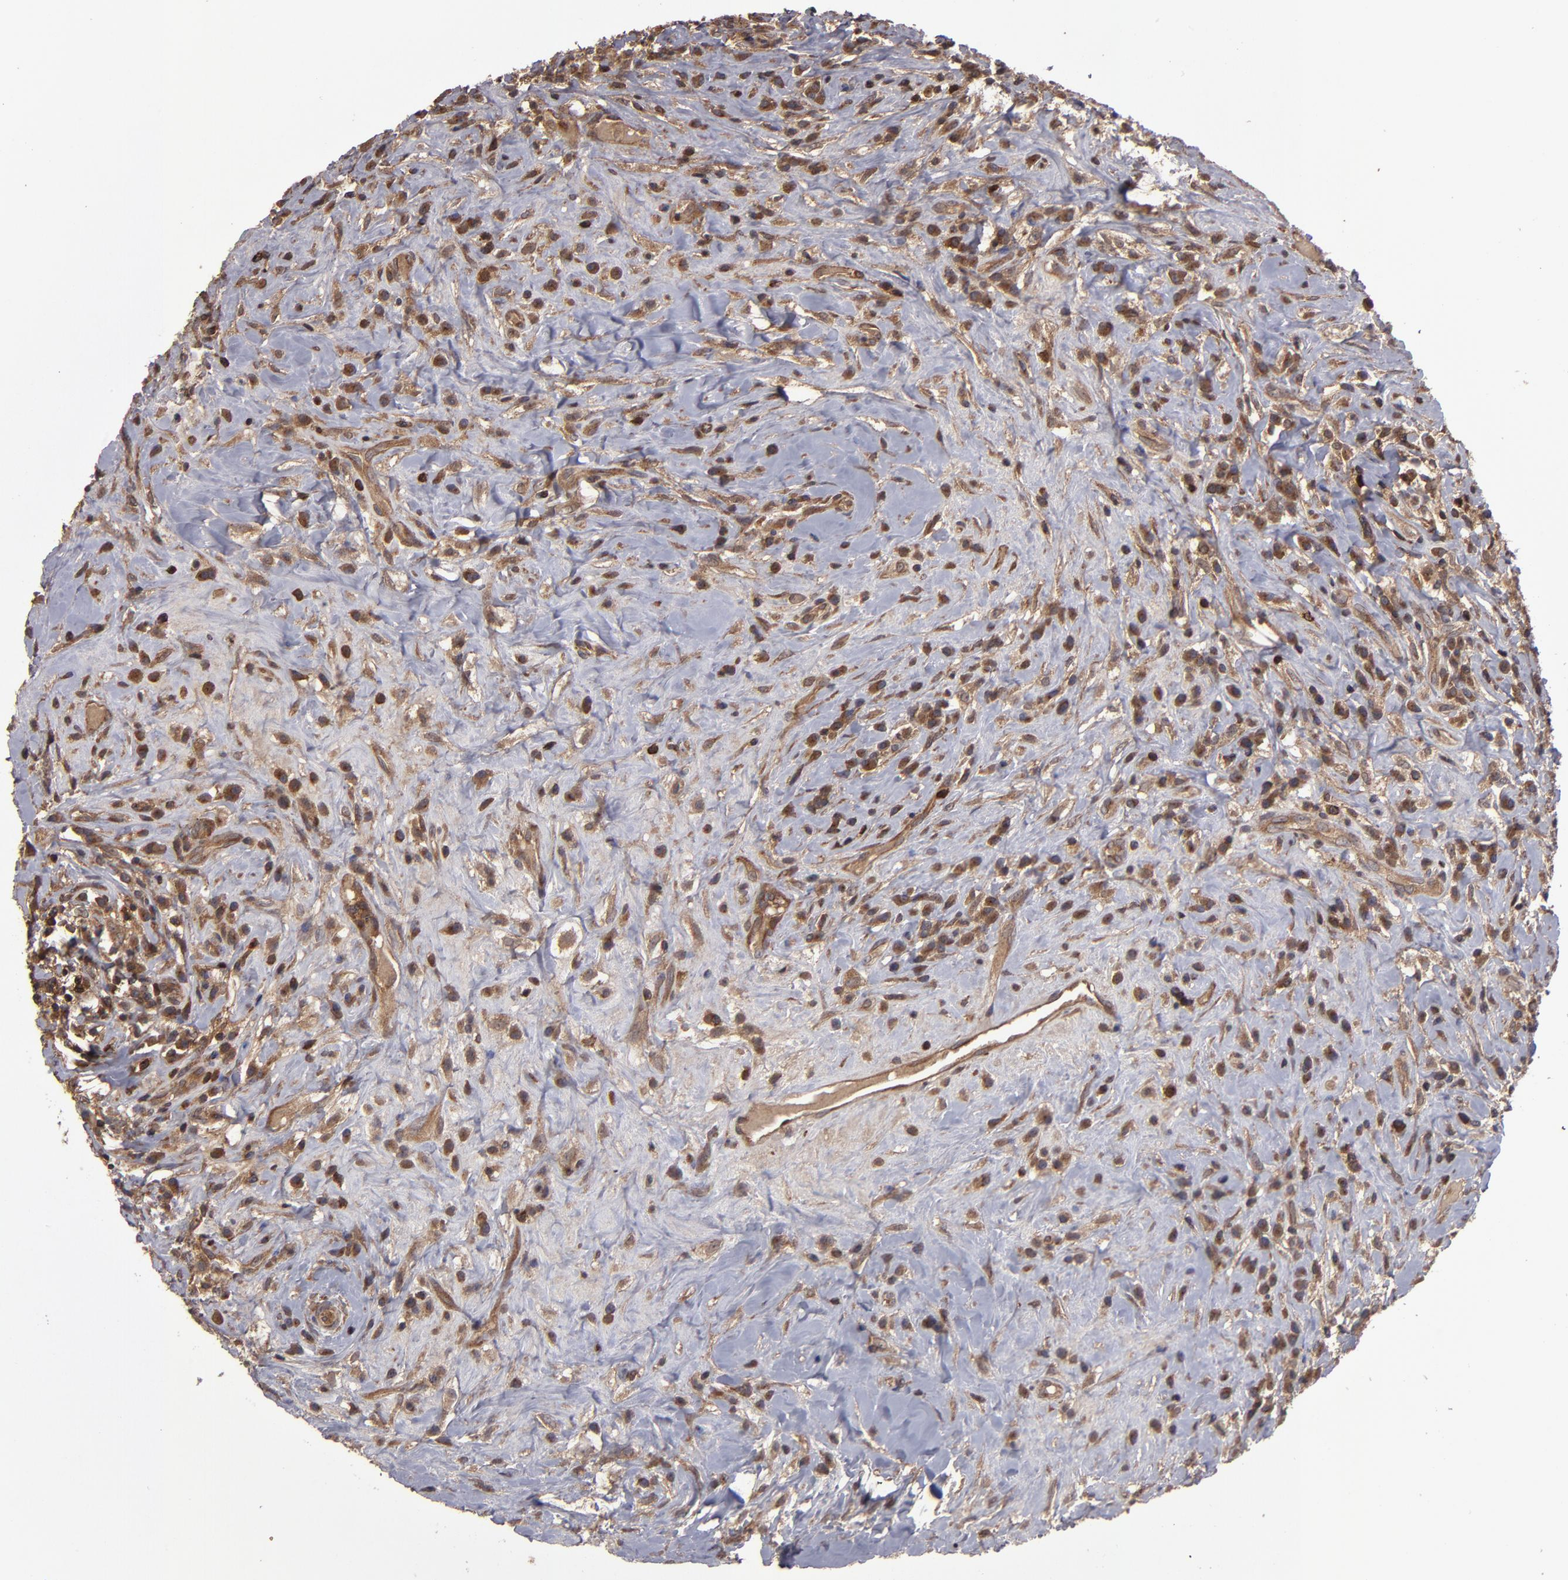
{"staining": {"intensity": "moderate", "quantity": ">75%", "location": "cytoplasmic/membranous"}, "tissue": "lymphoma", "cell_type": "Tumor cells", "image_type": "cancer", "snomed": [{"axis": "morphology", "description": "Hodgkin's disease, NOS"}, {"axis": "topography", "description": "Lymph node"}], "caption": "There is medium levels of moderate cytoplasmic/membranous positivity in tumor cells of Hodgkin's disease, as demonstrated by immunohistochemical staining (brown color).", "gene": "RPS6KA6", "patient": {"sex": "female", "age": 25}}